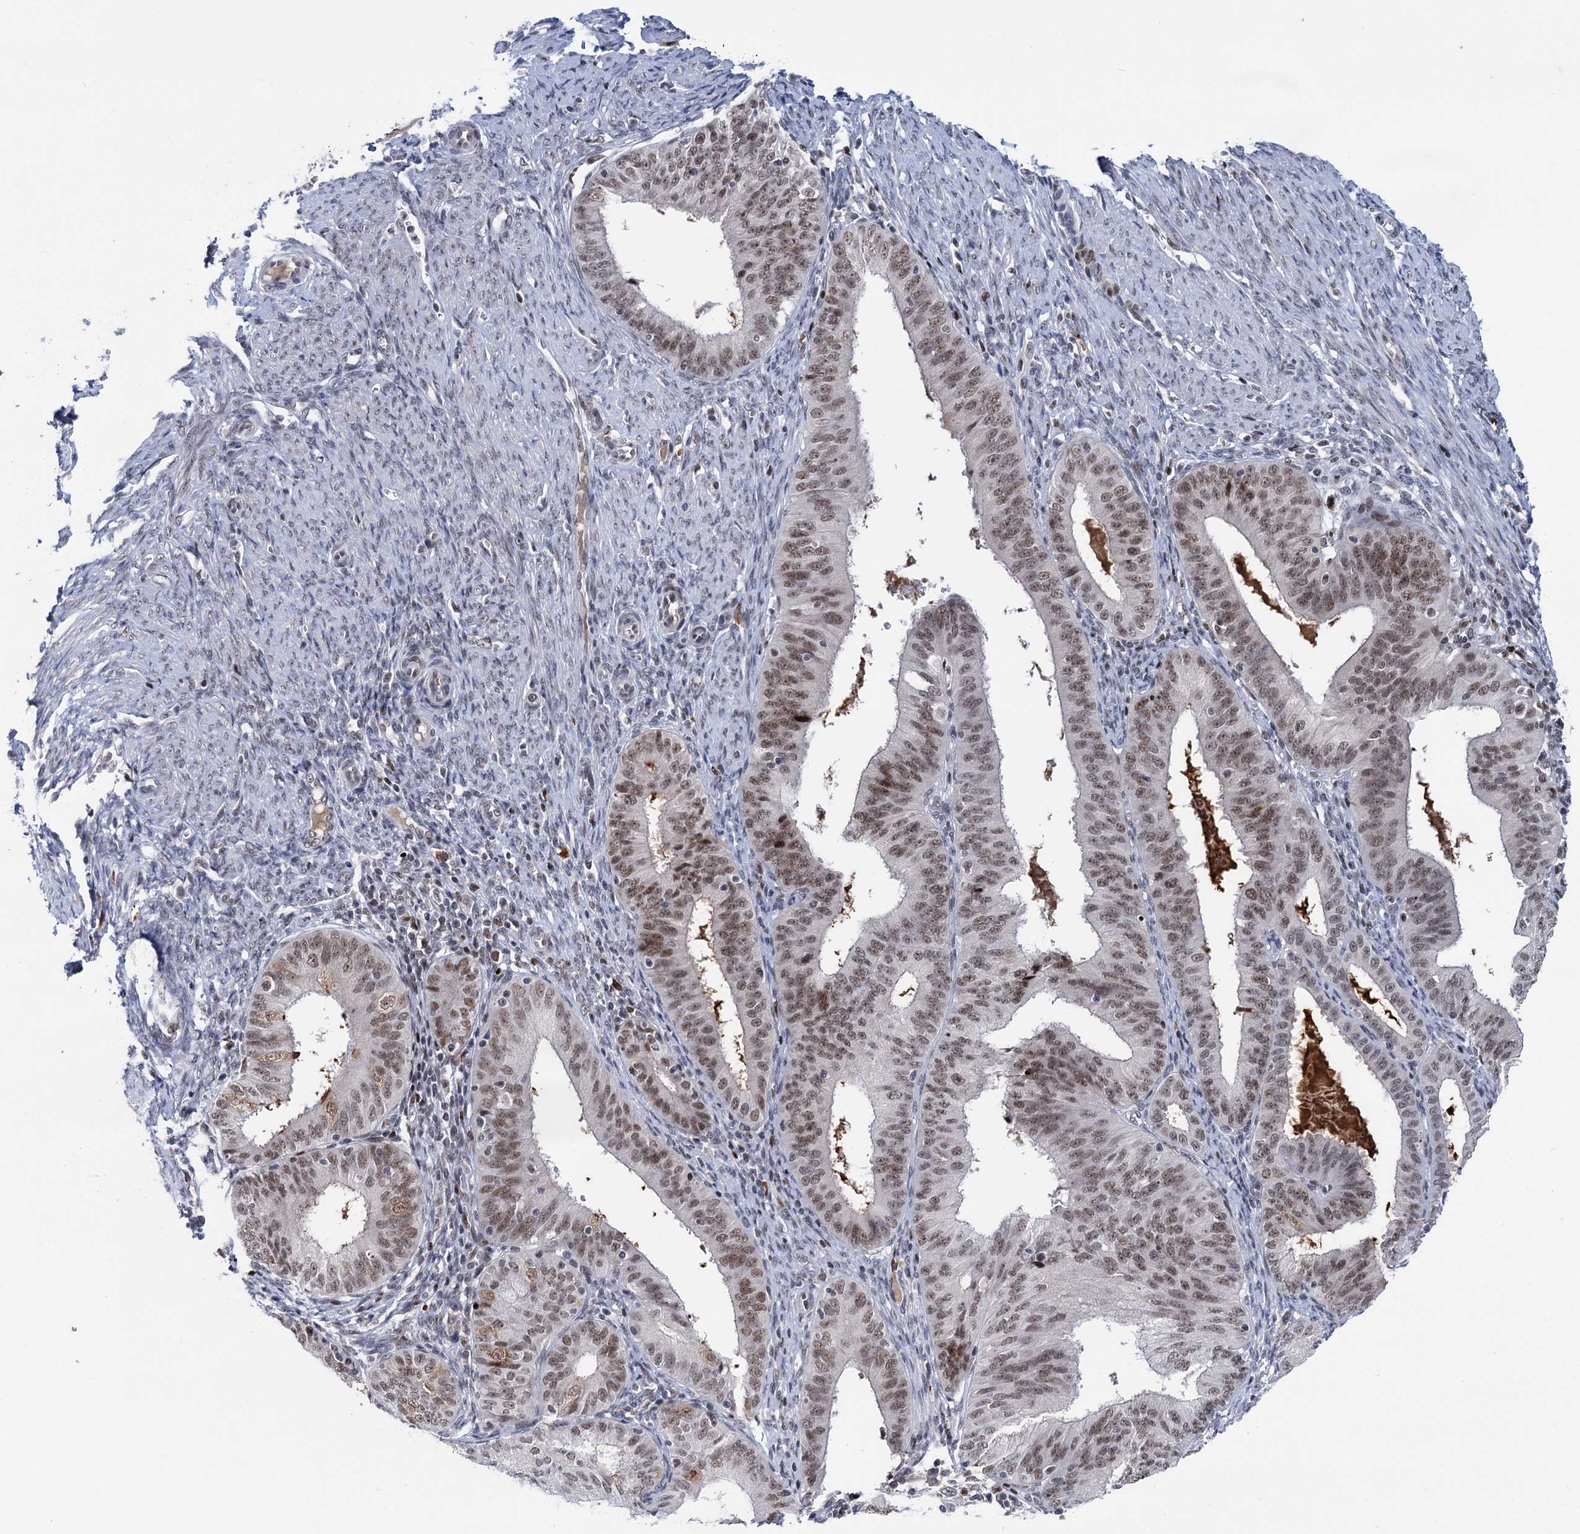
{"staining": {"intensity": "moderate", "quantity": "25%-75%", "location": "nuclear"}, "tissue": "endometrial cancer", "cell_type": "Tumor cells", "image_type": "cancer", "snomed": [{"axis": "morphology", "description": "Adenocarcinoma, NOS"}, {"axis": "topography", "description": "Endometrium"}], "caption": "This image shows immunohistochemistry (IHC) staining of human endometrial adenocarcinoma, with medium moderate nuclear staining in approximately 25%-75% of tumor cells.", "gene": "ZCCHC10", "patient": {"sex": "female", "age": 51}}